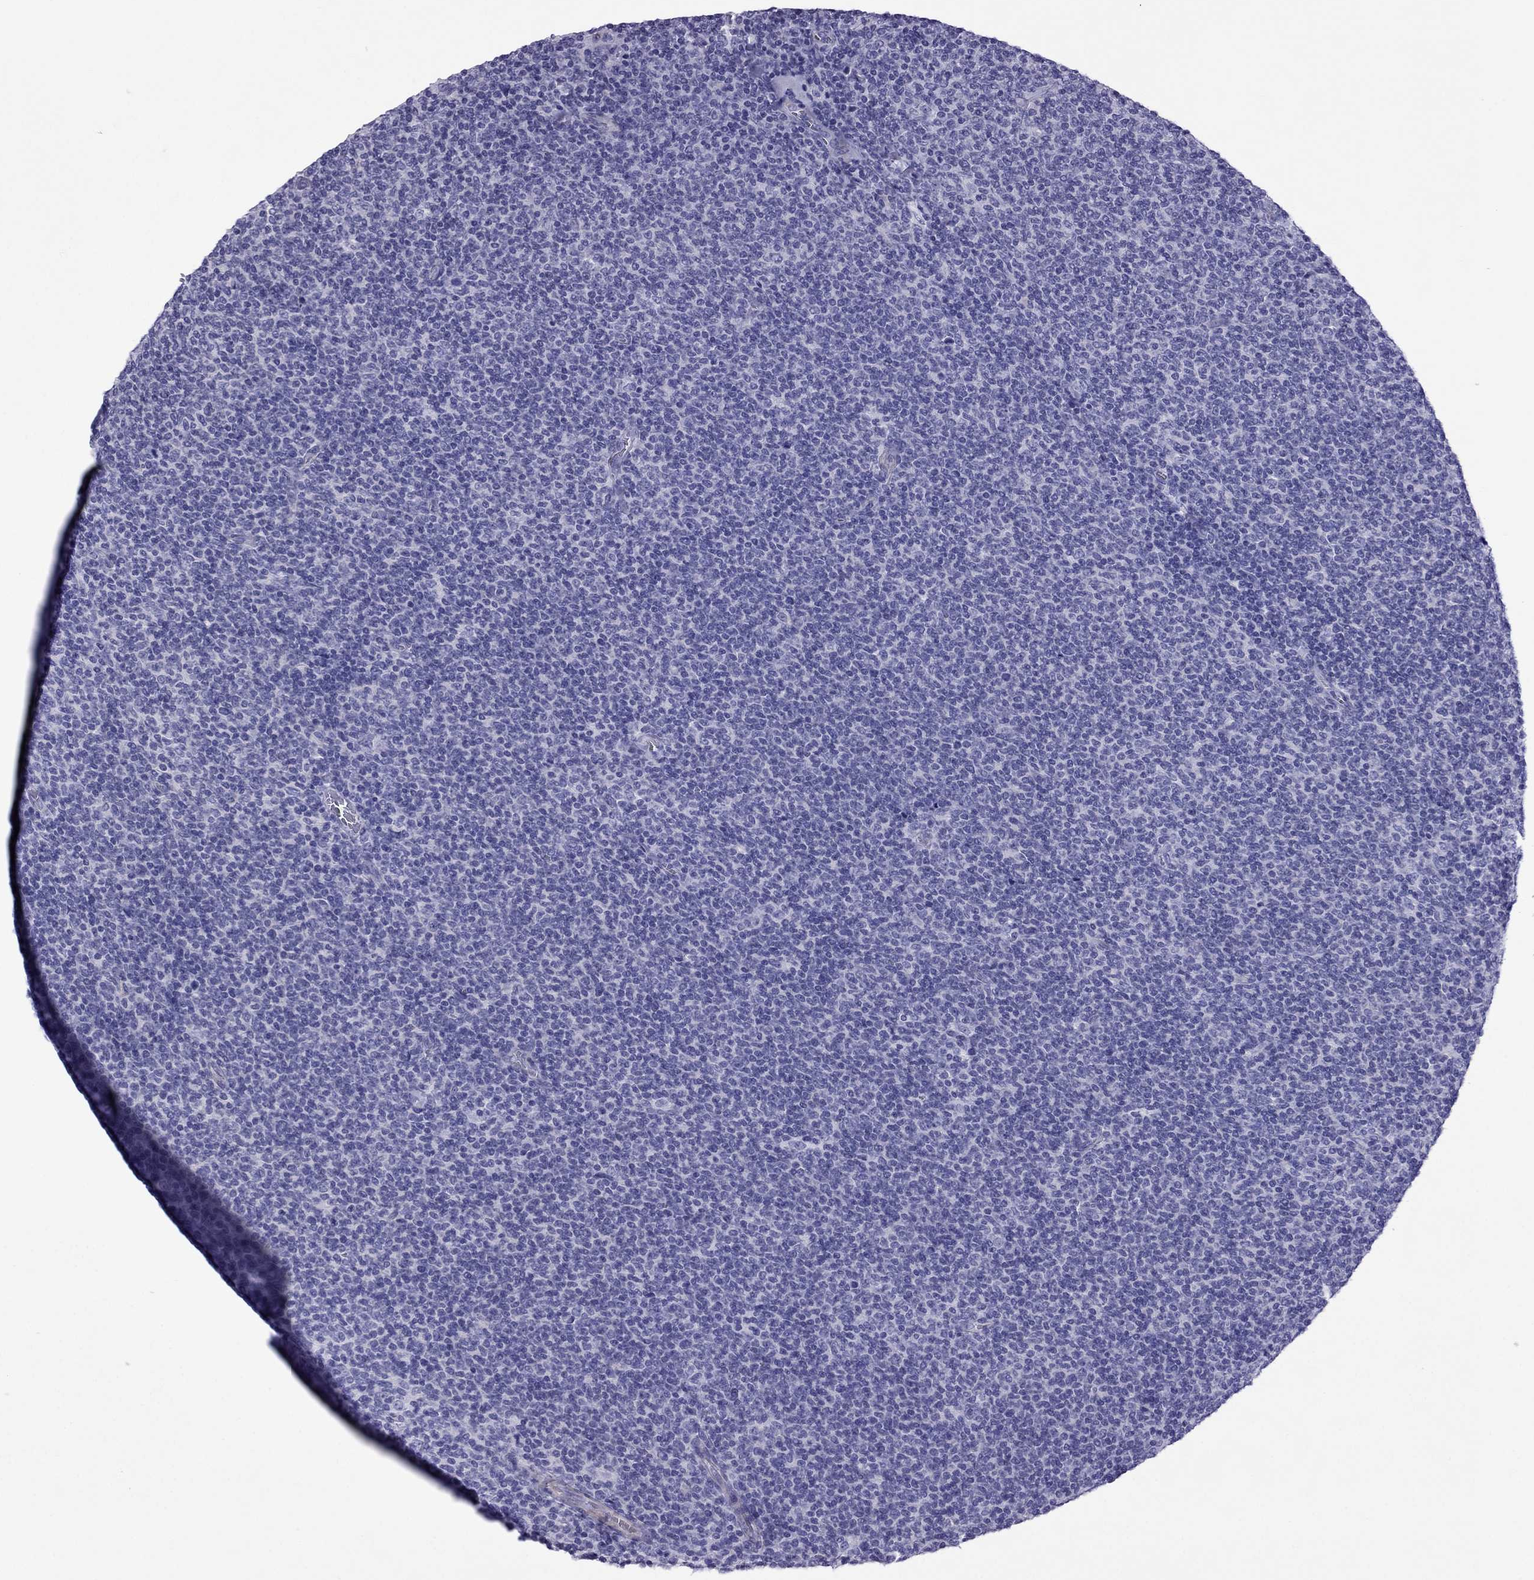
{"staining": {"intensity": "negative", "quantity": "none", "location": "none"}, "tissue": "lymphoma", "cell_type": "Tumor cells", "image_type": "cancer", "snomed": [{"axis": "morphology", "description": "Malignant lymphoma, non-Hodgkin's type, Low grade"}, {"axis": "topography", "description": "Lymph node"}], "caption": "Tumor cells show no significant protein positivity in lymphoma.", "gene": "MYL11", "patient": {"sex": "male", "age": 52}}